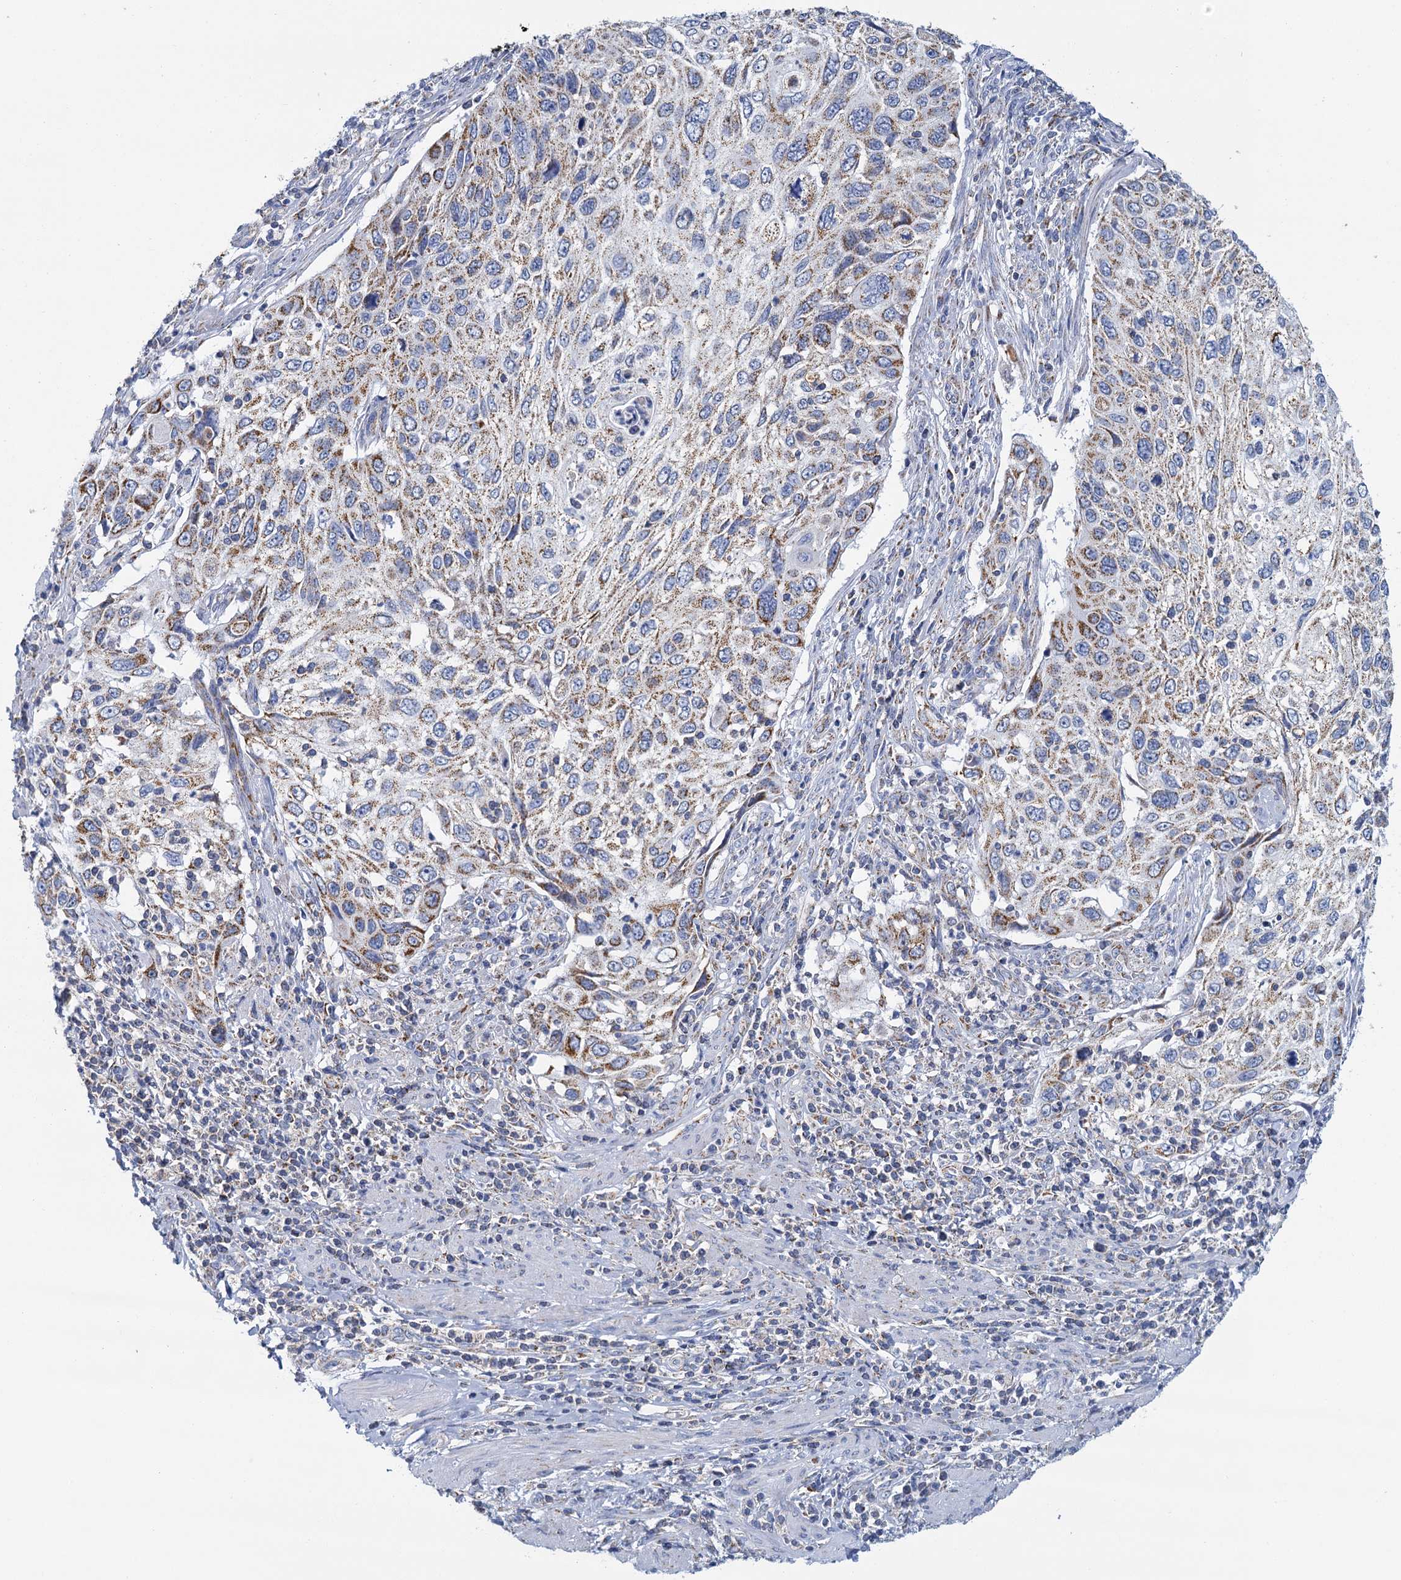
{"staining": {"intensity": "weak", "quantity": ">75%", "location": "cytoplasmic/membranous"}, "tissue": "cervical cancer", "cell_type": "Tumor cells", "image_type": "cancer", "snomed": [{"axis": "morphology", "description": "Squamous cell carcinoma, NOS"}, {"axis": "topography", "description": "Cervix"}], "caption": "IHC histopathology image of cervical squamous cell carcinoma stained for a protein (brown), which shows low levels of weak cytoplasmic/membranous positivity in approximately >75% of tumor cells.", "gene": "CCP110", "patient": {"sex": "female", "age": 70}}